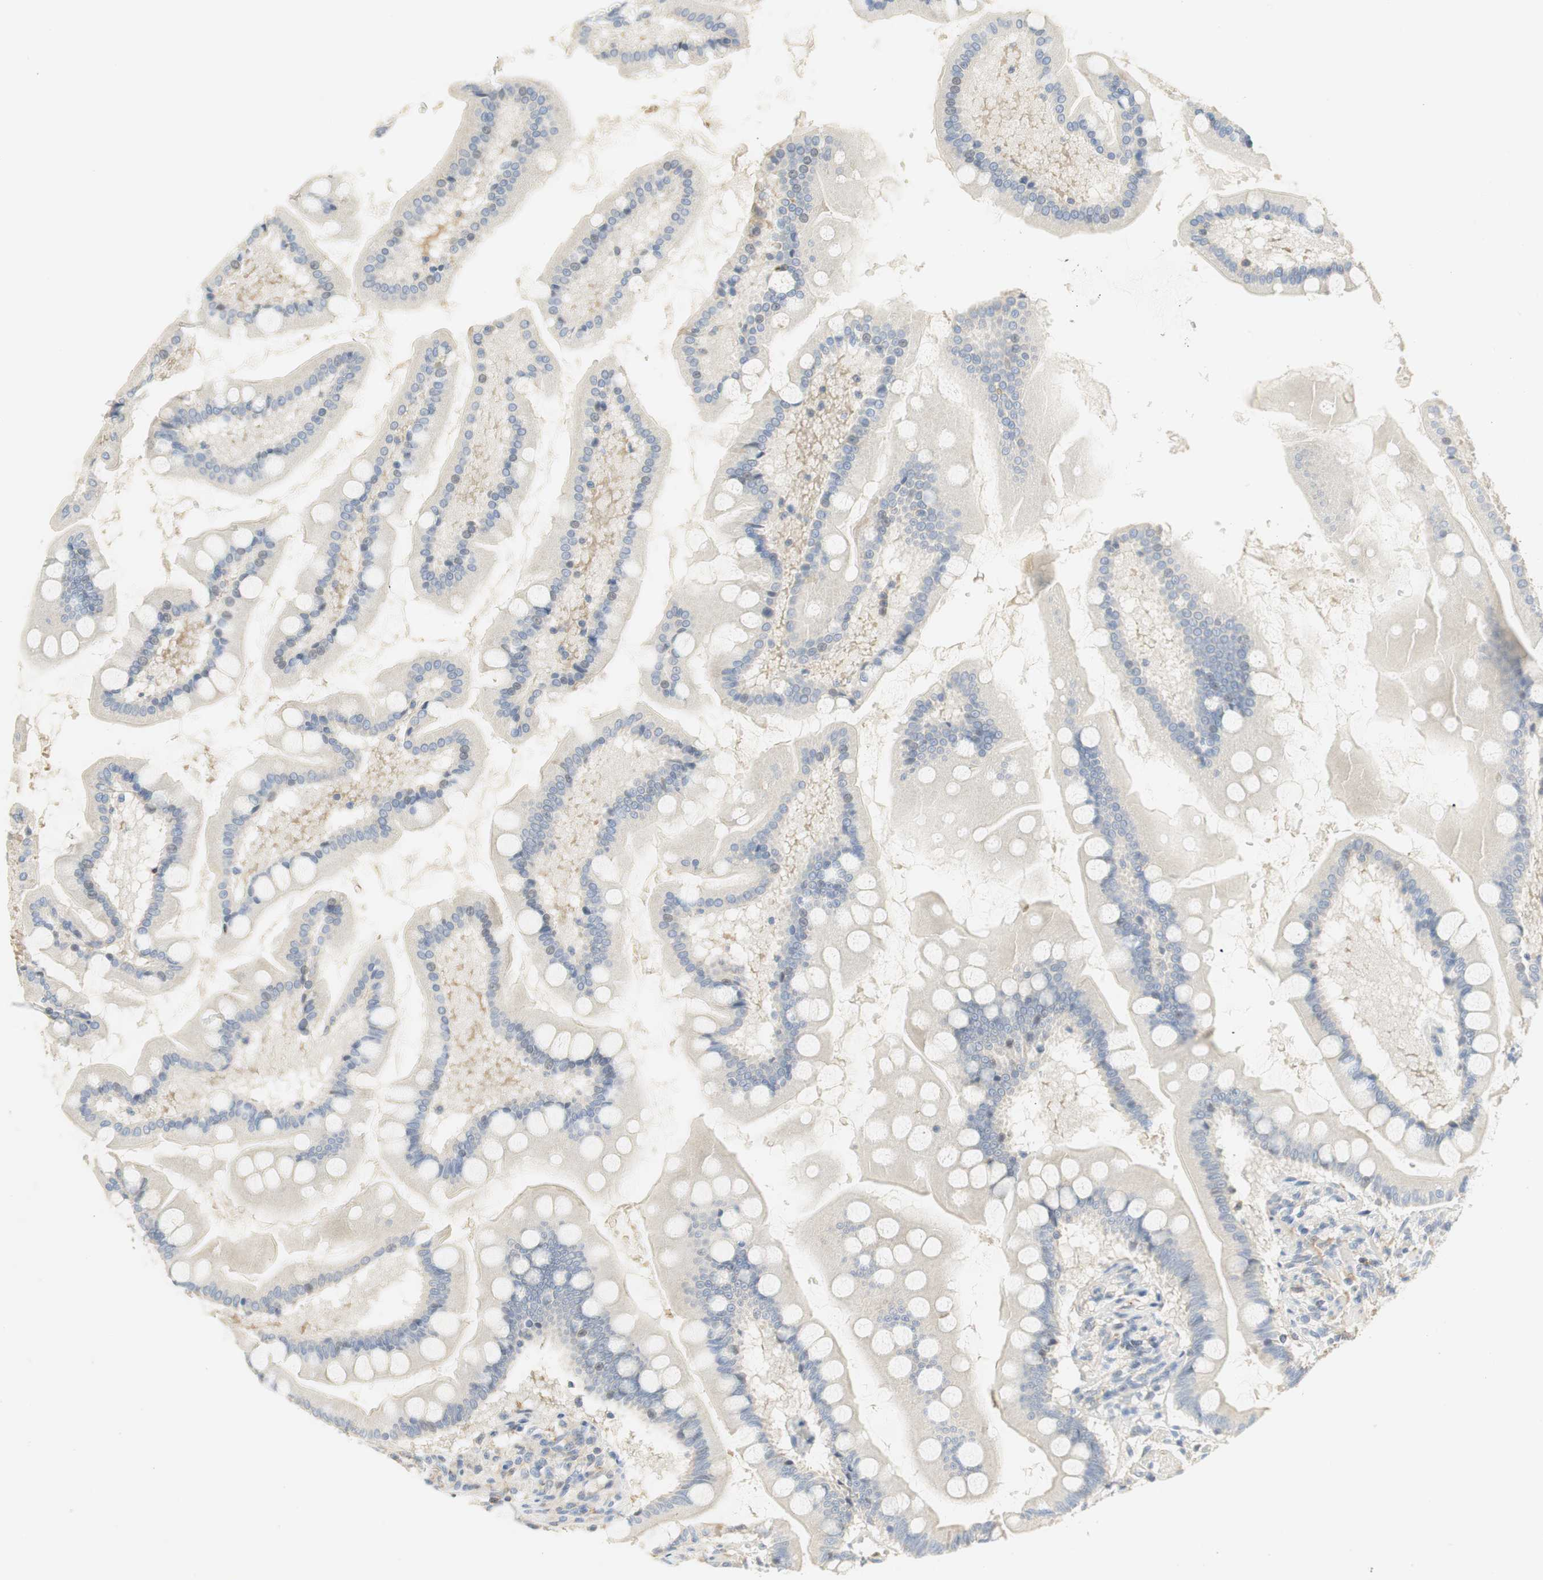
{"staining": {"intensity": "weak", "quantity": "<25%", "location": "cytoplasmic/membranous"}, "tissue": "small intestine", "cell_type": "Glandular cells", "image_type": "normal", "snomed": [{"axis": "morphology", "description": "Normal tissue, NOS"}, {"axis": "topography", "description": "Small intestine"}], "caption": "The photomicrograph shows no staining of glandular cells in normal small intestine.", "gene": "CCM2L", "patient": {"sex": "male", "age": 41}}